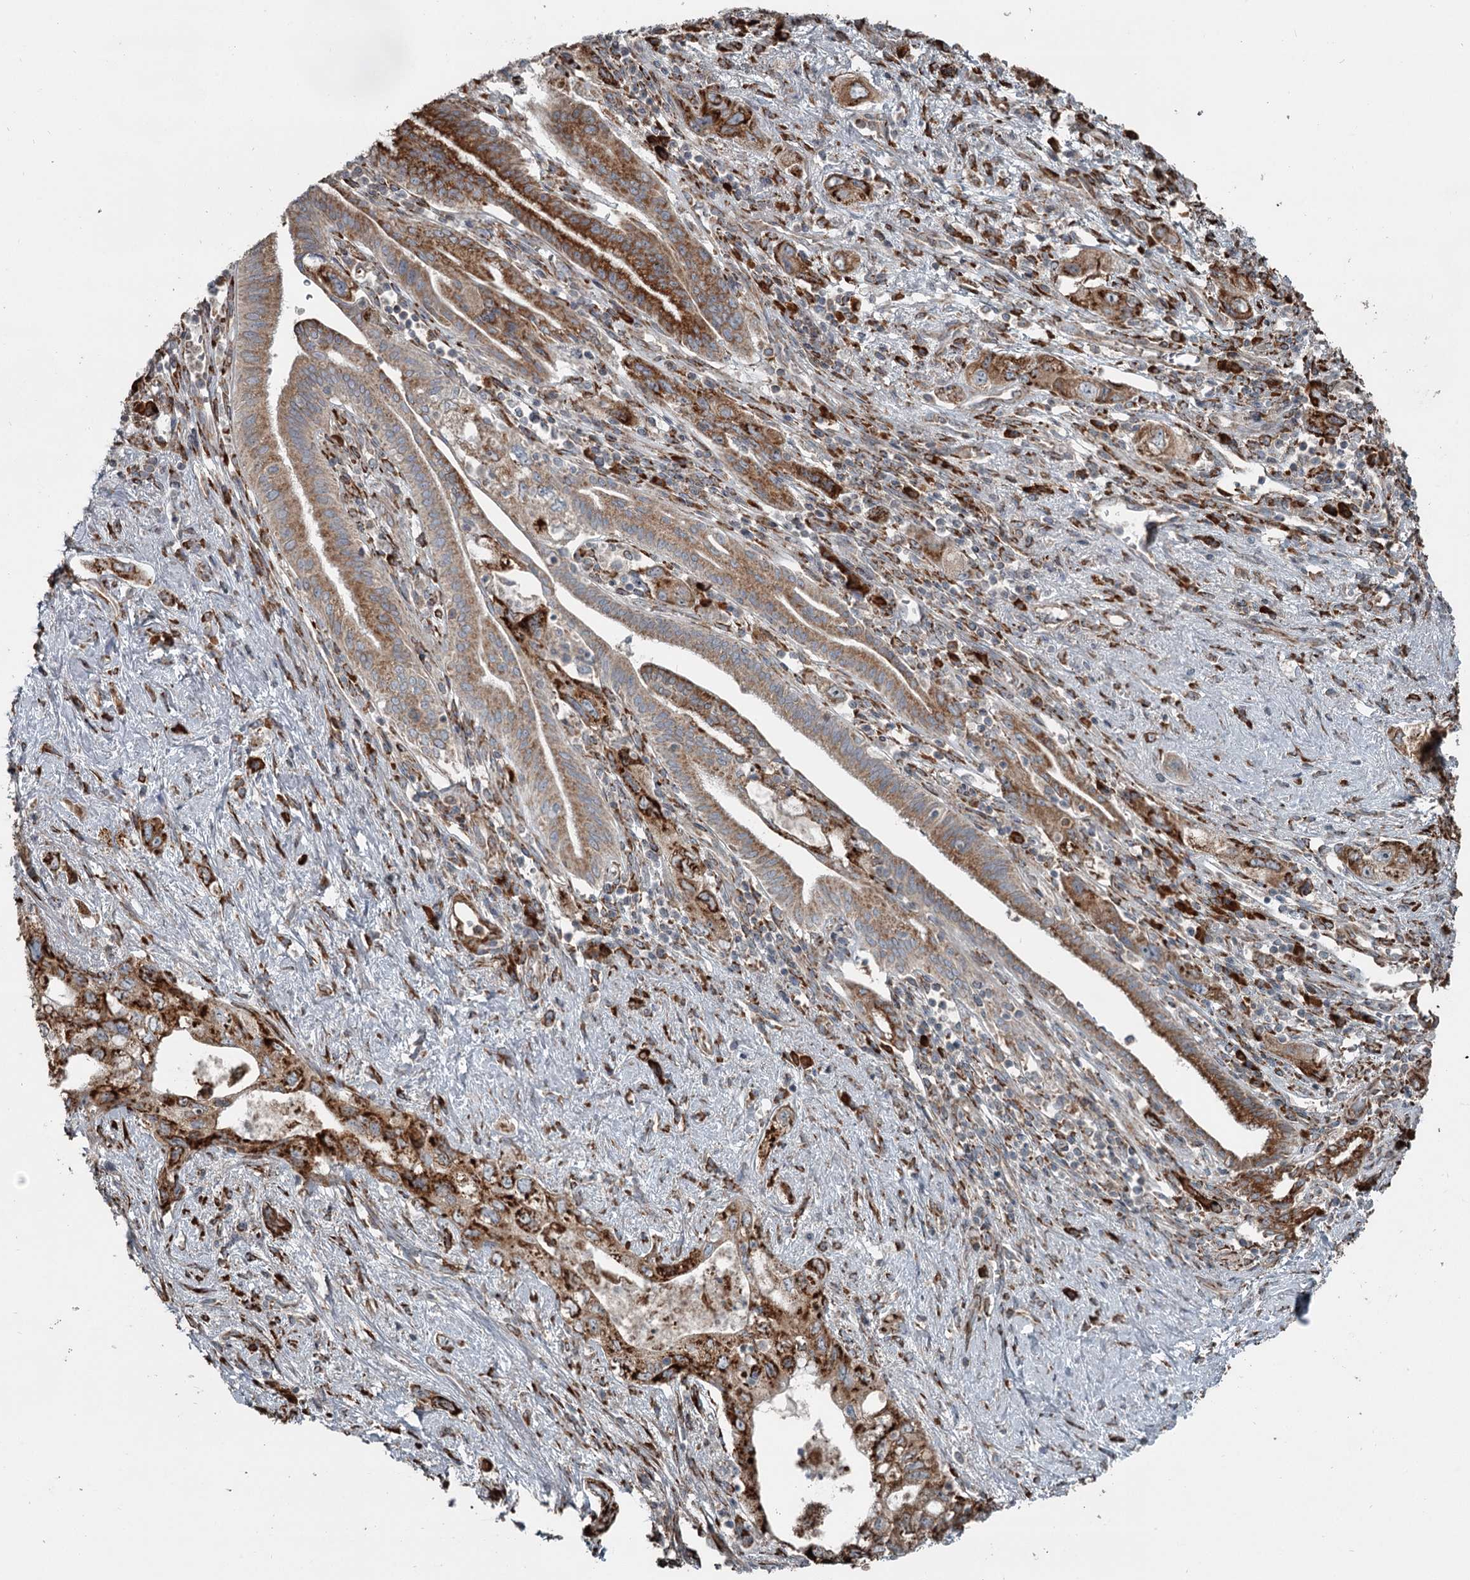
{"staining": {"intensity": "strong", "quantity": ">75%", "location": "cytoplasmic/membranous"}, "tissue": "pancreatic cancer", "cell_type": "Tumor cells", "image_type": "cancer", "snomed": [{"axis": "morphology", "description": "Adenocarcinoma, NOS"}, {"axis": "topography", "description": "Pancreas"}], "caption": "Pancreatic cancer (adenocarcinoma) stained with DAB (3,3'-diaminobenzidine) immunohistochemistry (IHC) reveals high levels of strong cytoplasmic/membranous expression in about >75% of tumor cells.", "gene": "RASSF8", "patient": {"sex": "female", "age": 73}}